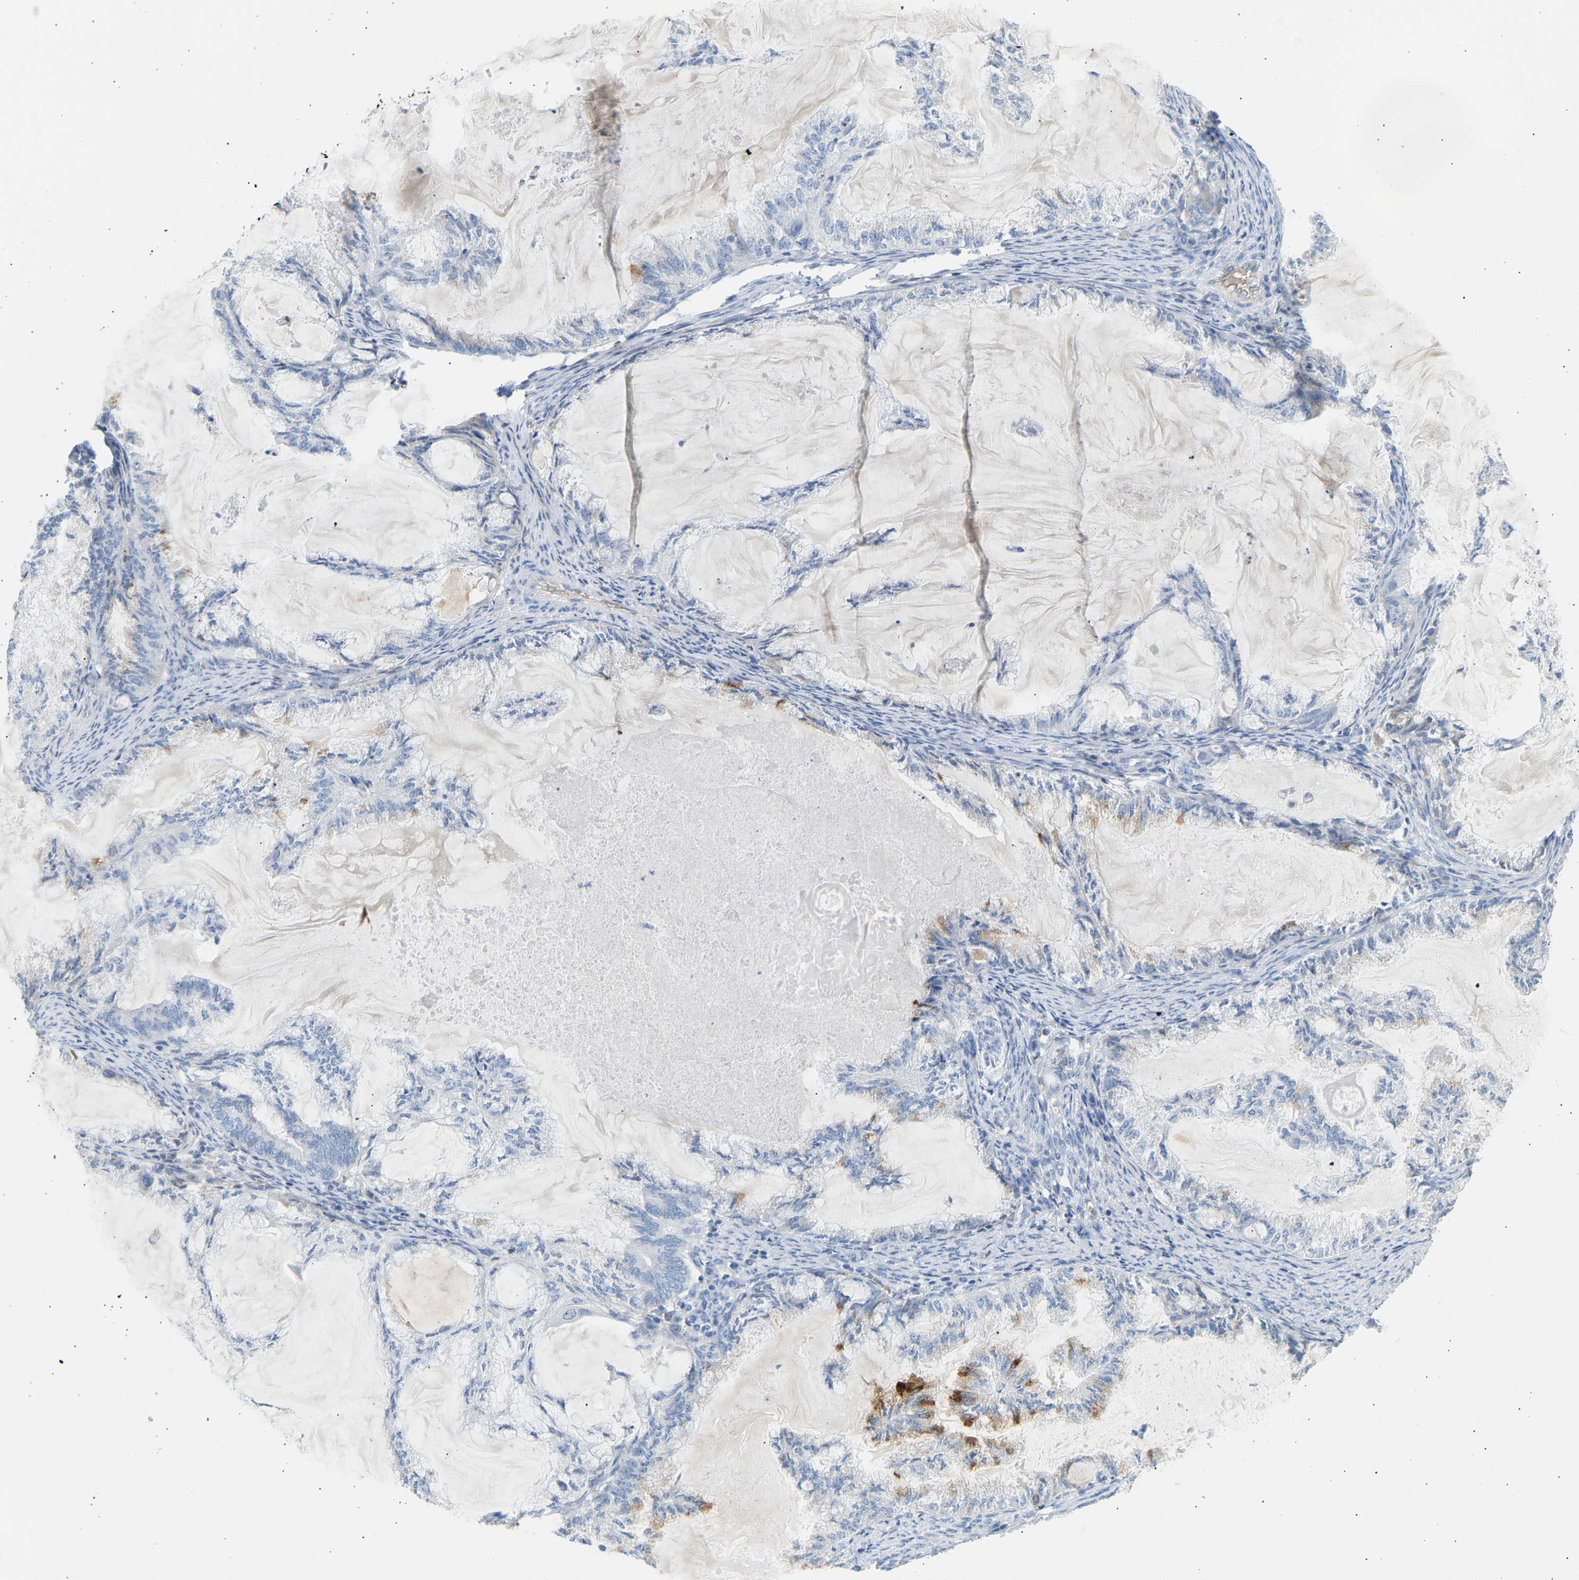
{"staining": {"intensity": "moderate", "quantity": "<25%", "location": "cytoplasmic/membranous"}, "tissue": "endometrial cancer", "cell_type": "Tumor cells", "image_type": "cancer", "snomed": [{"axis": "morphology", "description": "Adenocarcinoma, NOS"}, {"axis": "topography", "description": "Endometrium"}], "caption": "Endometrial cancer was stained to show a protein in brown. There is low levels of moderate cytoplasmic/membranous positivity in approximately <25% of tumor cells. Immunohistochemistry stains the protein of interest in brown and the nuclei are stained blue.", "gene": "GNAS", "patient": {"sex": "female", "age": 86}}